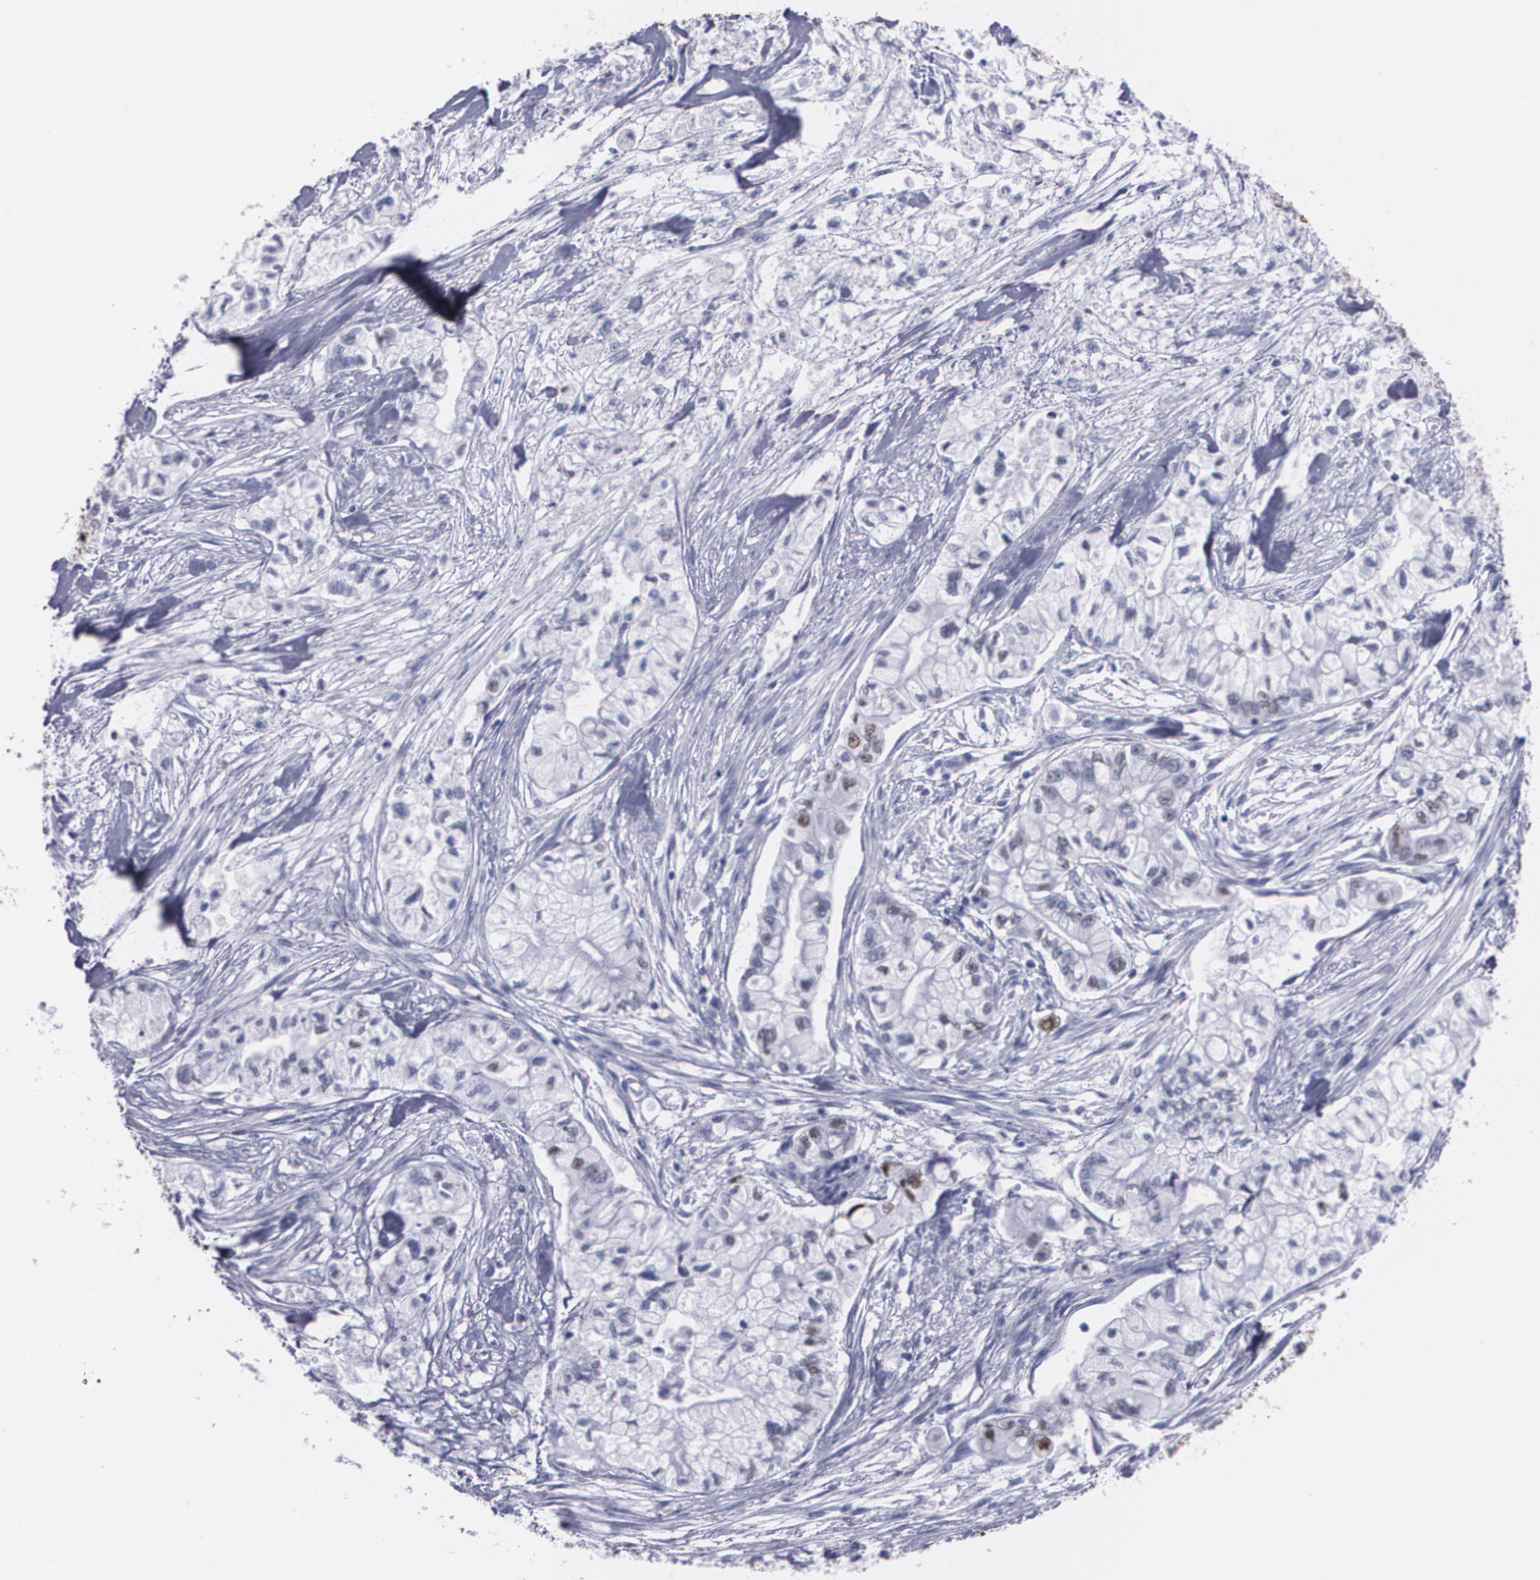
{"staining": {"intensity": "moderate", "quantity": "25%-75%", "location": "nuclear"}, "tissue": "pancreatic cancer", "cell_type": "Tumor cells", "image_type": "cancer", "snomed": [{"axis": "morphology", "description": "Adenocarcinoma, NOS"}, {"axis": "topography", "description": "Pancreas"}], "caption": "Tumor cells display medium levels of moderate nuclear expression in approximately 25%-75% of cells in human pancreatic cancer (adenocarcinoma).", "gene": "TP53", "patient": {"sex": "male", "age": 79}}